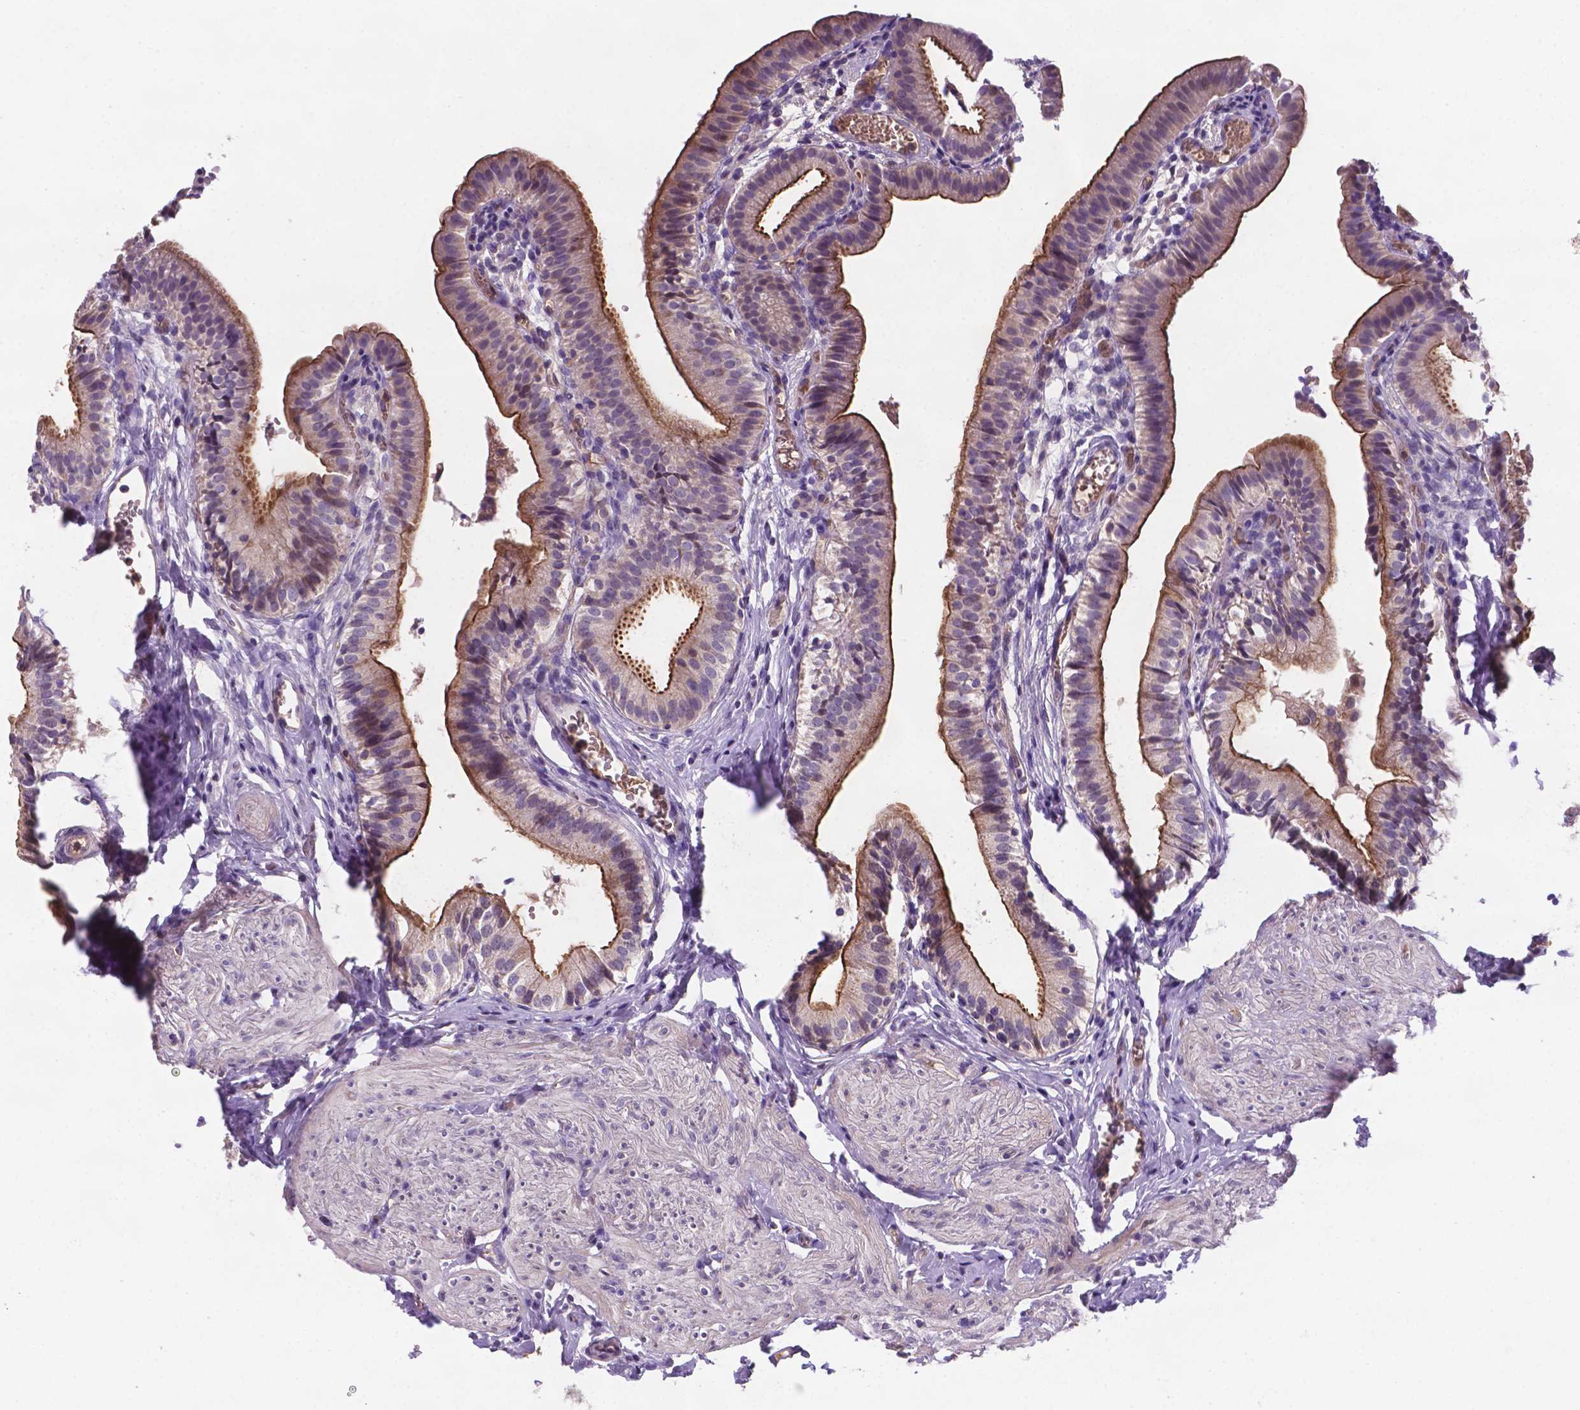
{"staining": {"intensity": "strong", "quantity": "25%-75%", "location": "cytoplasmic/membranous"}, "tissue": "gallbladder", "cell_type": "Glandular cells", "image_type": "normal", "snomed": [{"axis": "morphology", "description": "Normal tissue, NOS"}, {"axis": "topography", "description": "Gallbladder"}, {"axis": "topography", "description": "Peripheral nerve tissue"}], "caption": "Human gallbladder stained with a brown dye shows strong cytoplasmic/membranous positive expression in about 25%-75% of glandular cells.", "gene": "TM4SF20", "patient": {"sex": "male", "age": 17}}